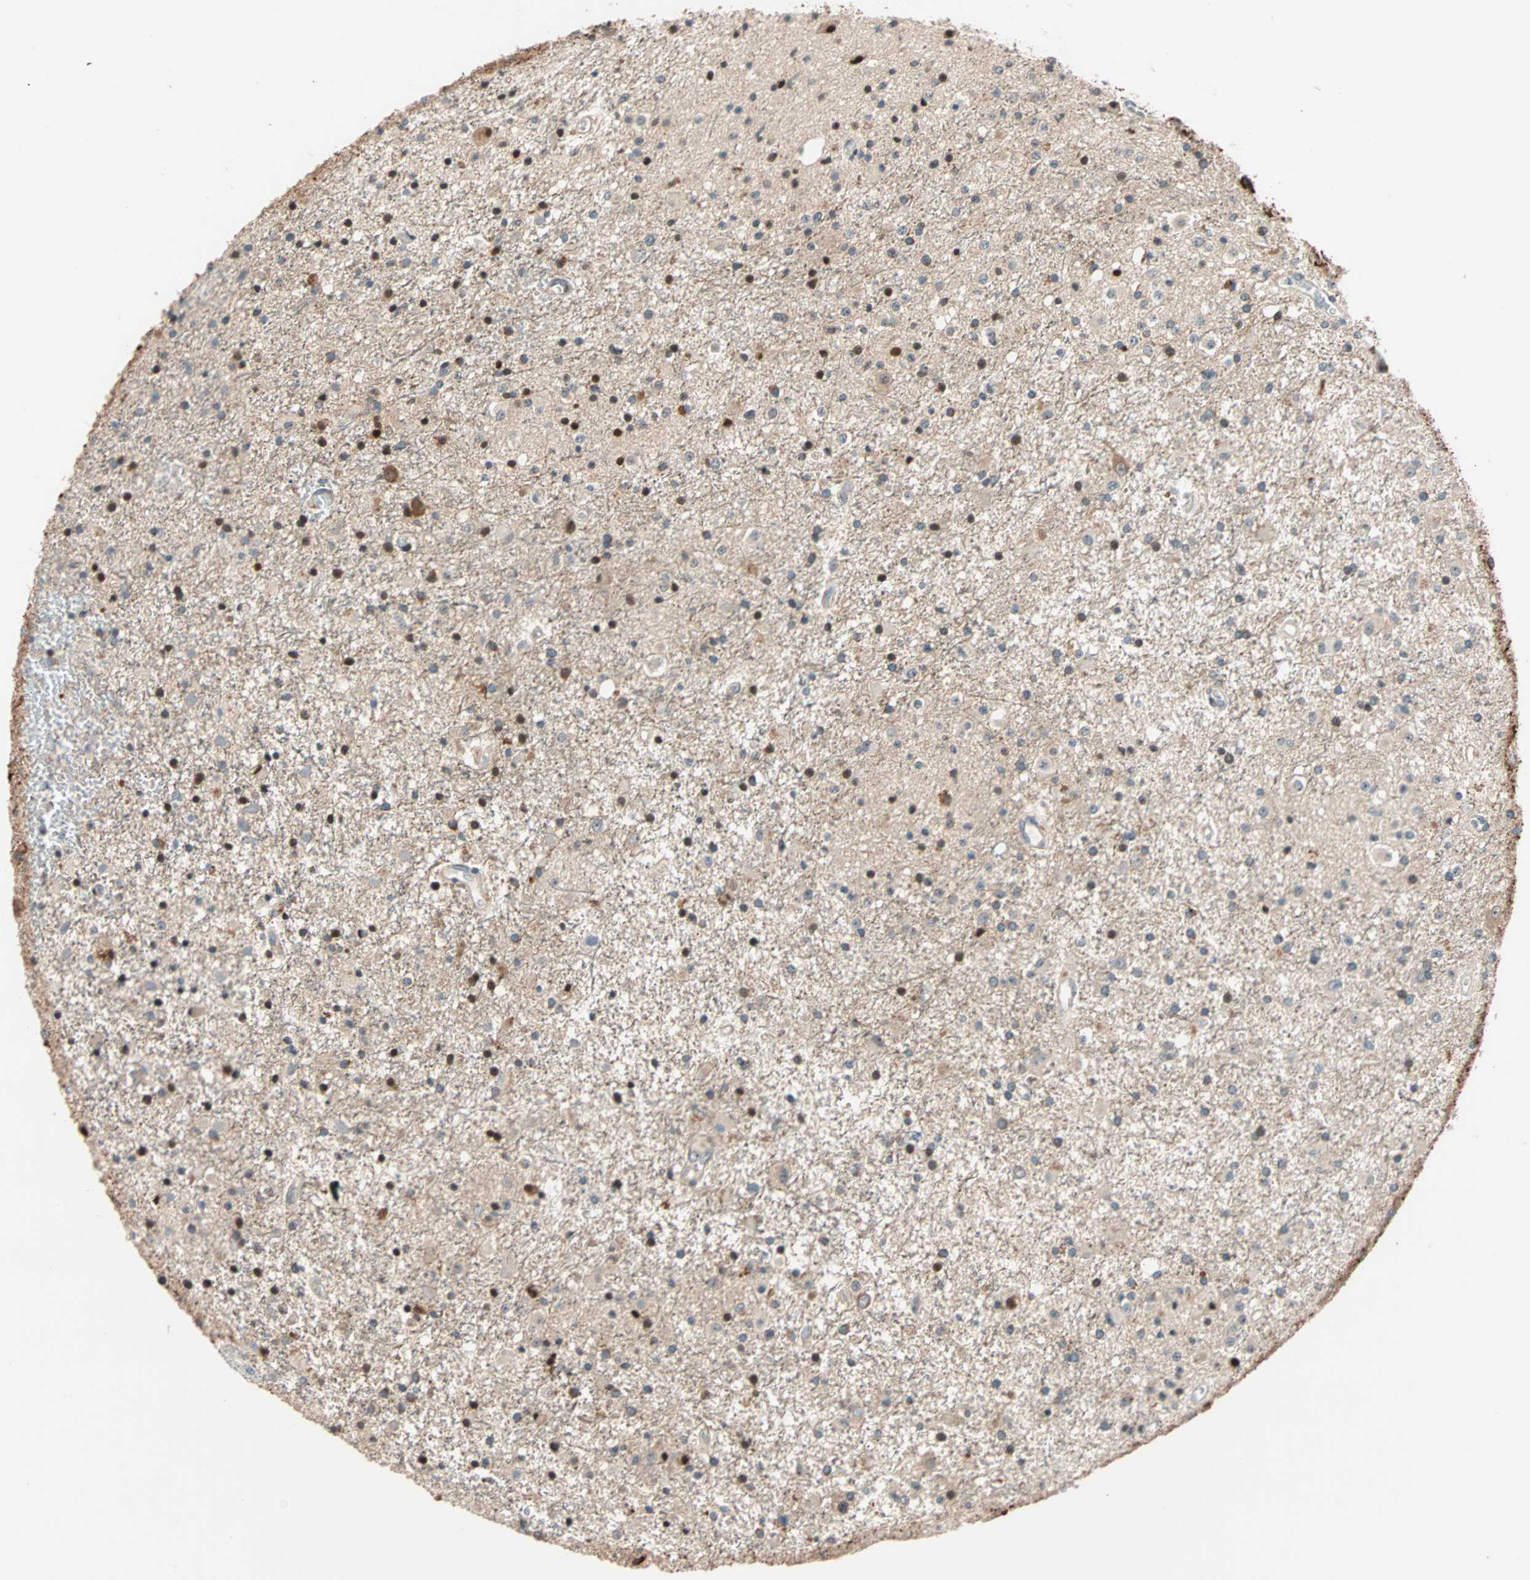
{"staining": {"intensity": "moderate", "quantity": "25%-75%", "location": "cytoplasmic/membranous,nuclear"}, "tissue": "glioma", "cell_type": "Tumor cells", "image_type": "cancer", "snomed": [{"axis": "morphology", "description": "Glioma, malignant, Low grade"}, {"axis": "topography", "description": "Brain"}], "caption": "Protein expression analysis of malignant glioma (low-grade) displays moderate cytoplasmic/membranous and nuclear expression in about 25%-75% of tumor cells. (DAB (3,3'-diaminobenzidine) = brown stain, brightfield microscopy at high magnification).", "gene": "HECW1", "patient": {"sex": "male", "age": 58}}